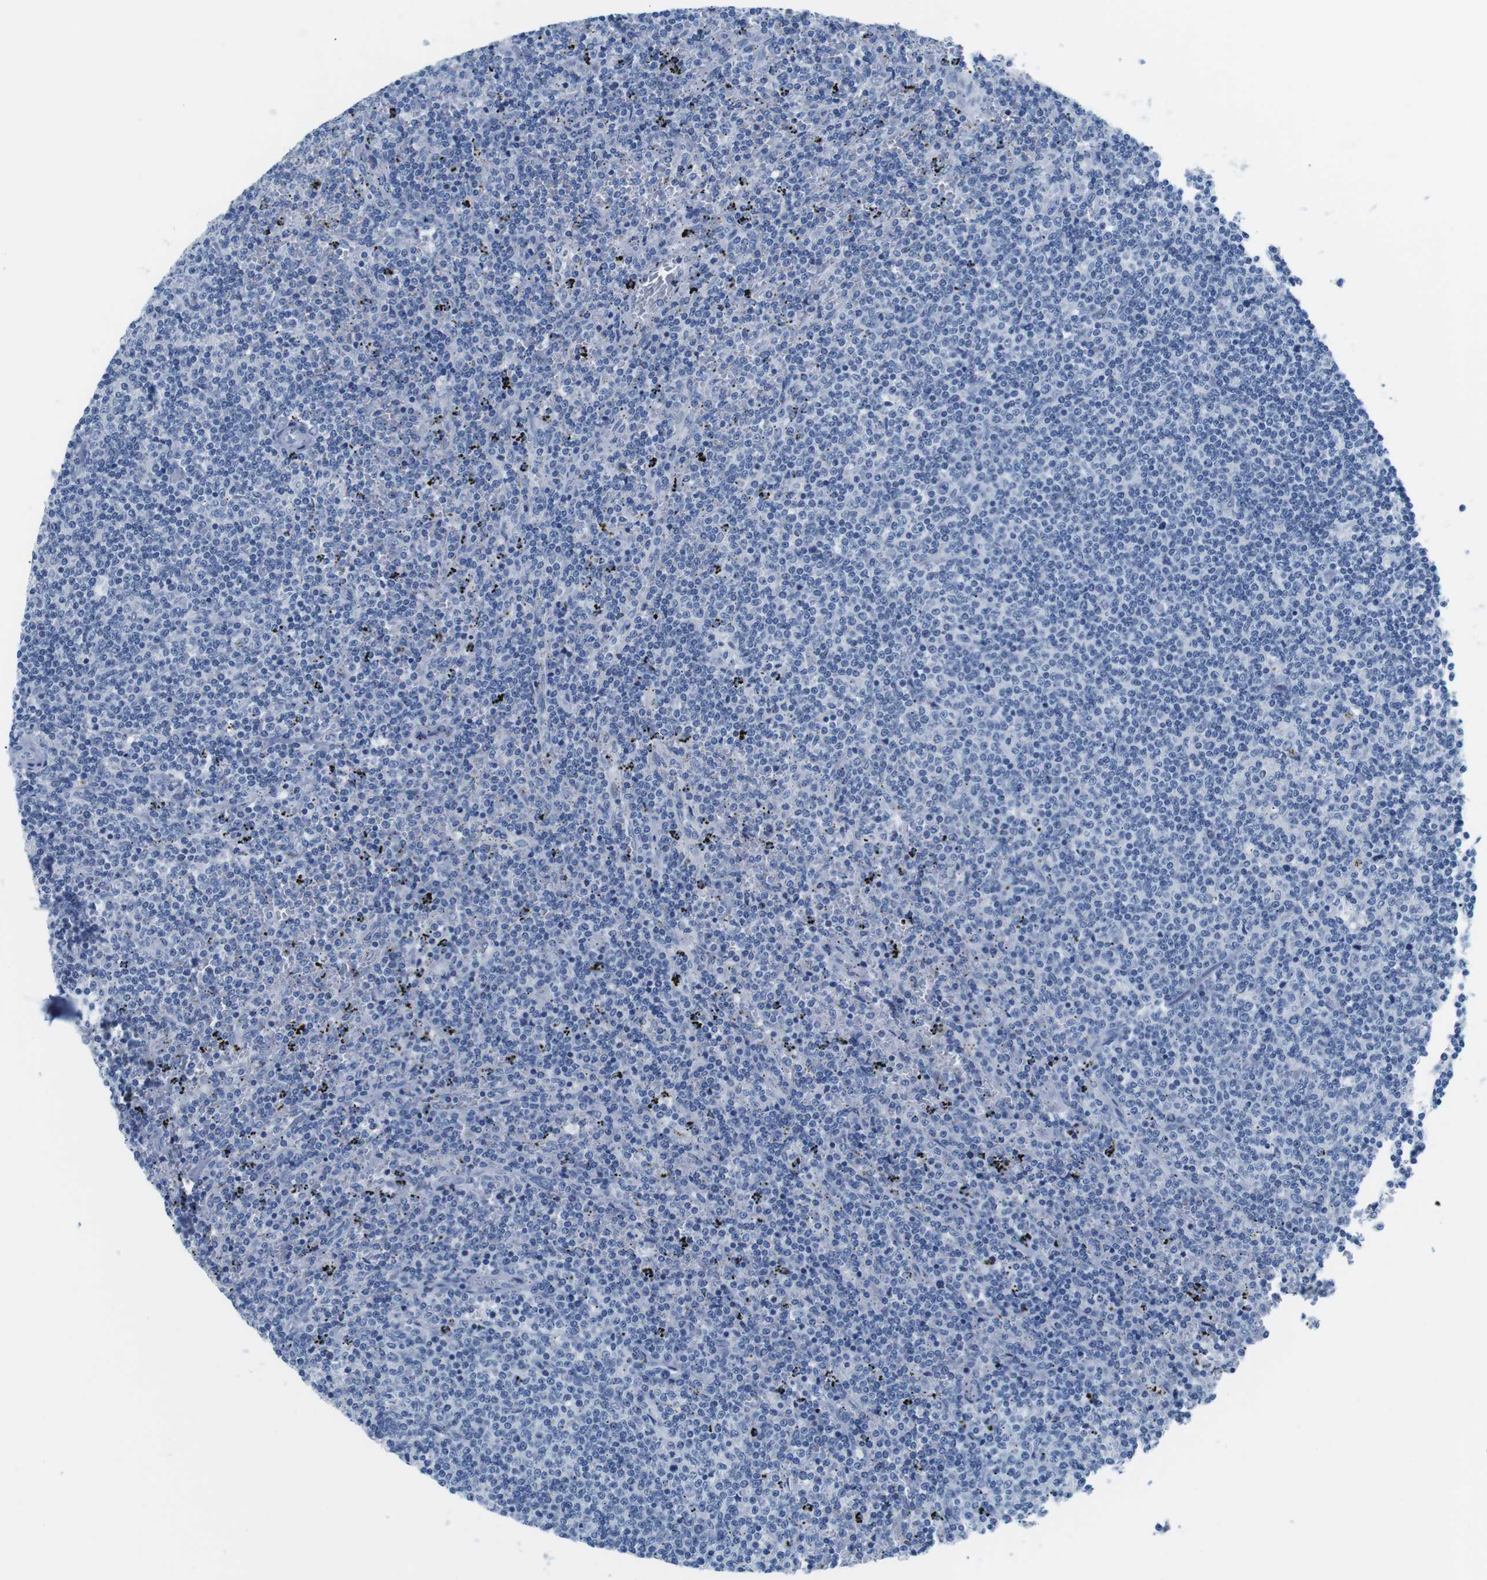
{"staining": {"intensity": "negative", "quantity": "none", "location": "none"}, "tissue": "lymphoma", "cell_type": "Tumor cells", "image_type": "cancer", "snomed": [{"axis": "morphology", "description": "Malignant lymphoma, non-Hodgkin's type, Low grade"}, {"axis": "topography", "description": "Spleen"}], "caption": "This micrograph is of lymphoma stained with IHC to label a protein in brown with the nuclei are counter-stained blue. There is no expression in tumor cells.", "gene": "MUC2", "patient": {"sex": "female", "age": 50}}